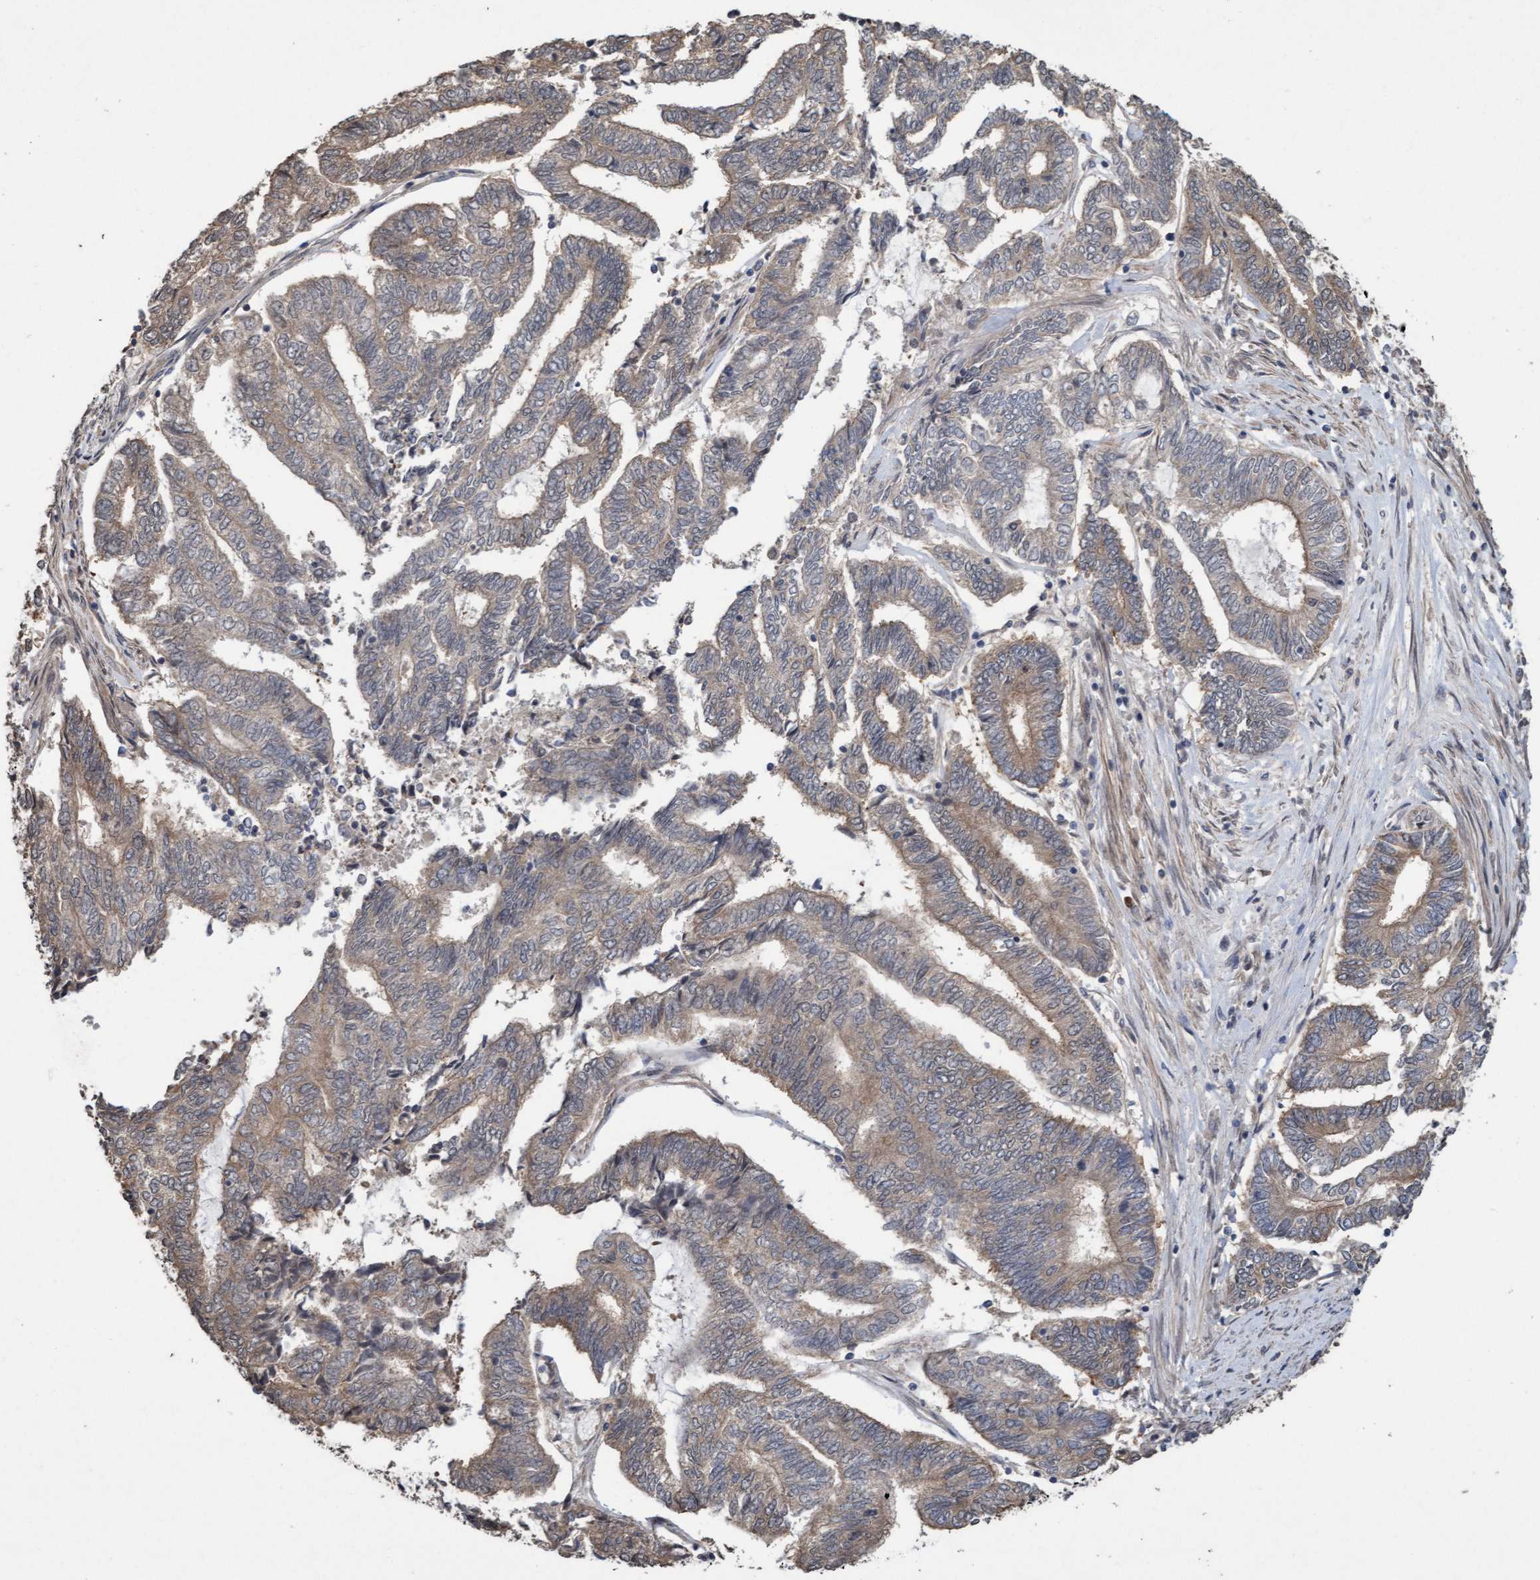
{"staining": {"intensity": "weak", "quantity": "25%-75%", "location": "cytoplasmic/membranous"}, "tissue": "endometrial cancer", "cell_type": "Tumor cells", "image_type": "cancer", "snomed": [{"axis": "morphology", "description": "Adenocarcinoma, NOS"}, {"axis": "topography", "description": "Uterus"}, {"axis": "topography", "description": "Endometrium"}], "caption": "Endometrial cancer stained with a protein marker displays weak staining in tumor cells.", "gene": "CDC42EP4", "patient": {"sex": "female", "age": 70}}